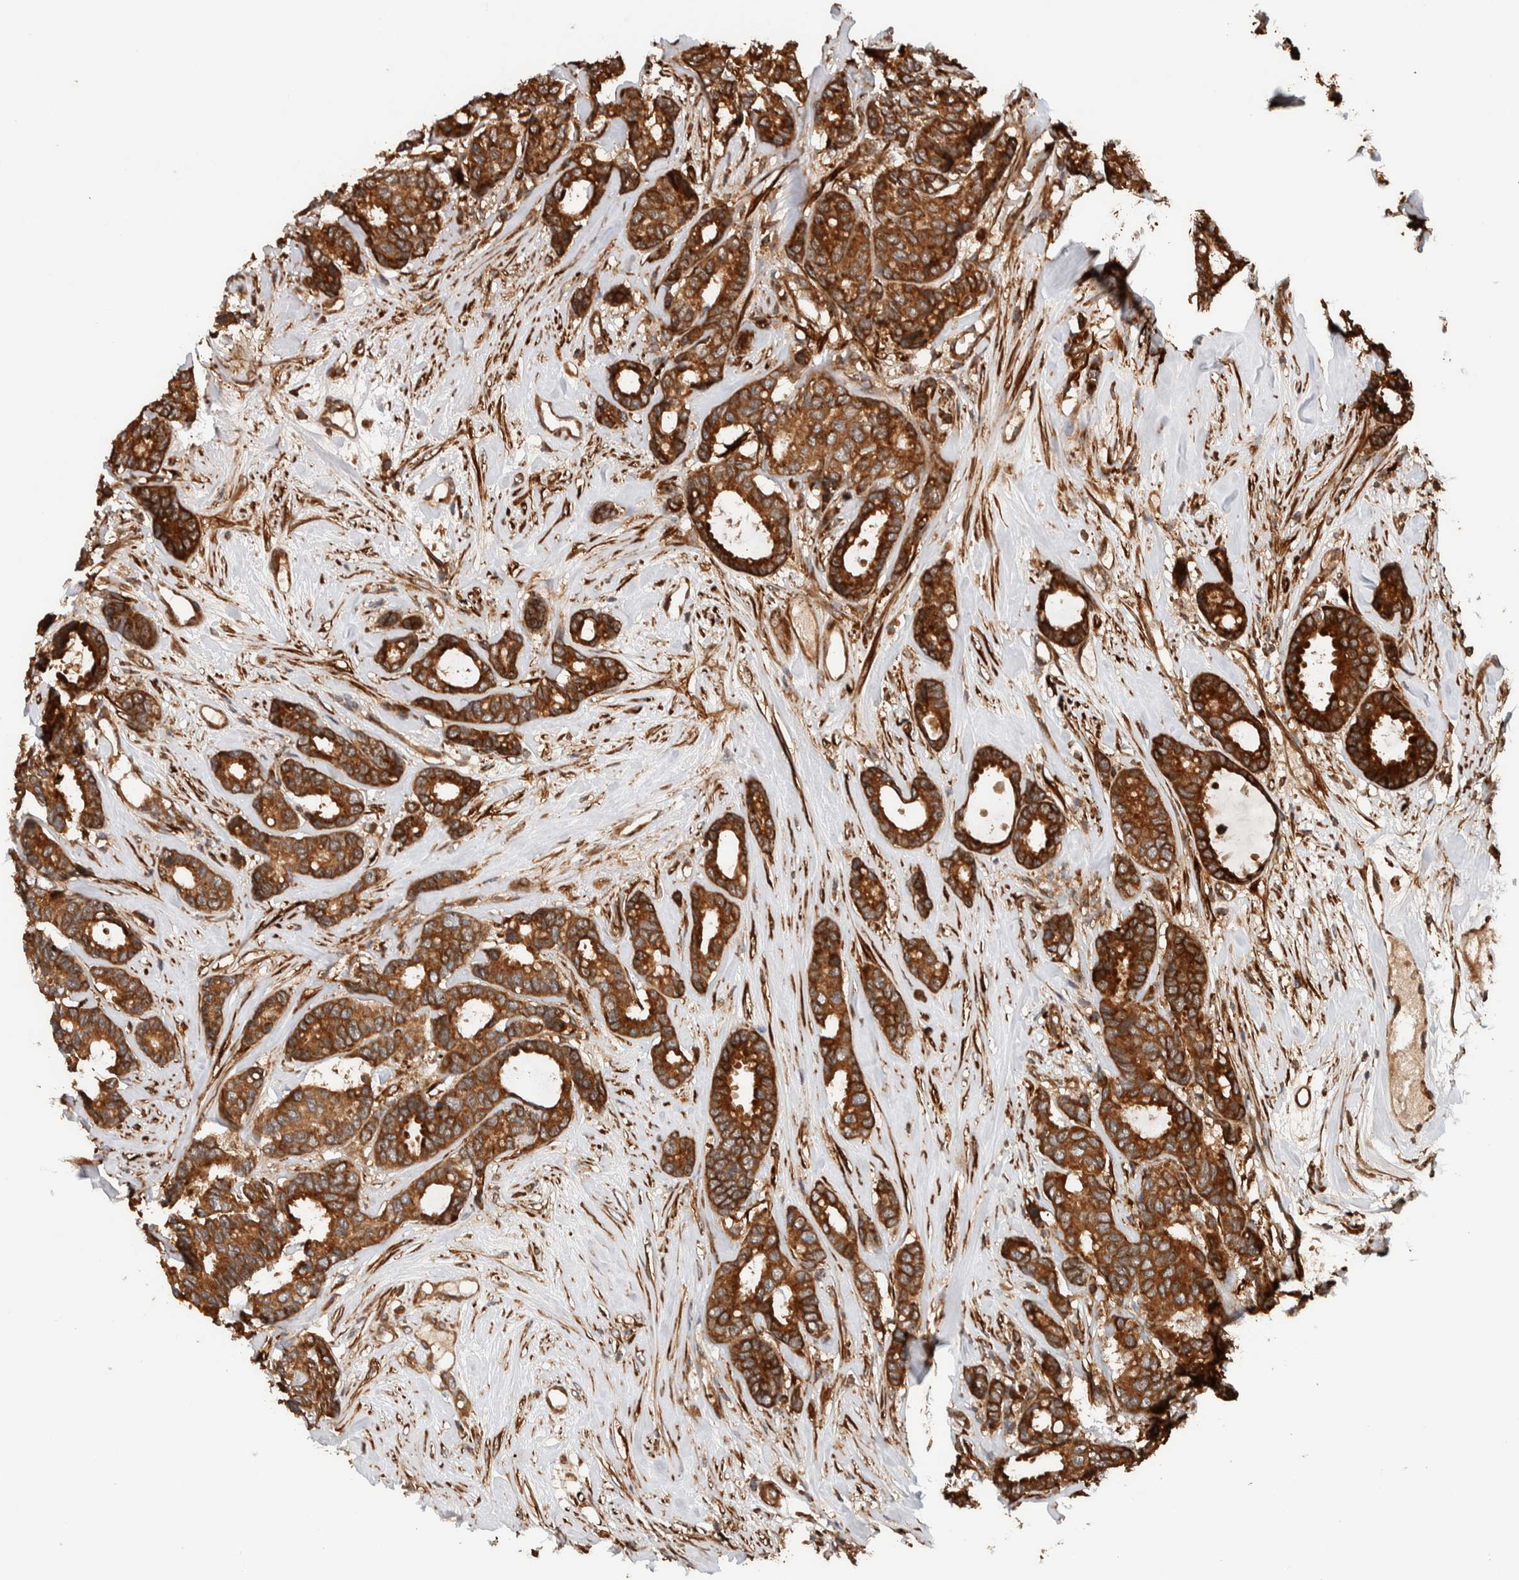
{"staining": {"intensity": "strong", "quantity": "25%-75%", "location": "cytoplasmic/membranous"}, "tissue": "breast cancer", "cell_type": "Tumor cells", "image_type": "cancer", "snomed": [{"axis": "morphology", "description": "Duct carcinoma"}, {"axis": "topography", "description": "Breast"}], "caption": "Protein staining demonstrates strong cytoplasmic/membranous expression in about 25%-75% of tumor cells in breast cancer. The staining was performed using DAB (3,3'-diaminobenzidine), with brown indicating positive protein expression. Nuclei are stained blue with hematoxylin.", "gene": "SYNRG", "patient": {"sex": "female", "age": 87}}